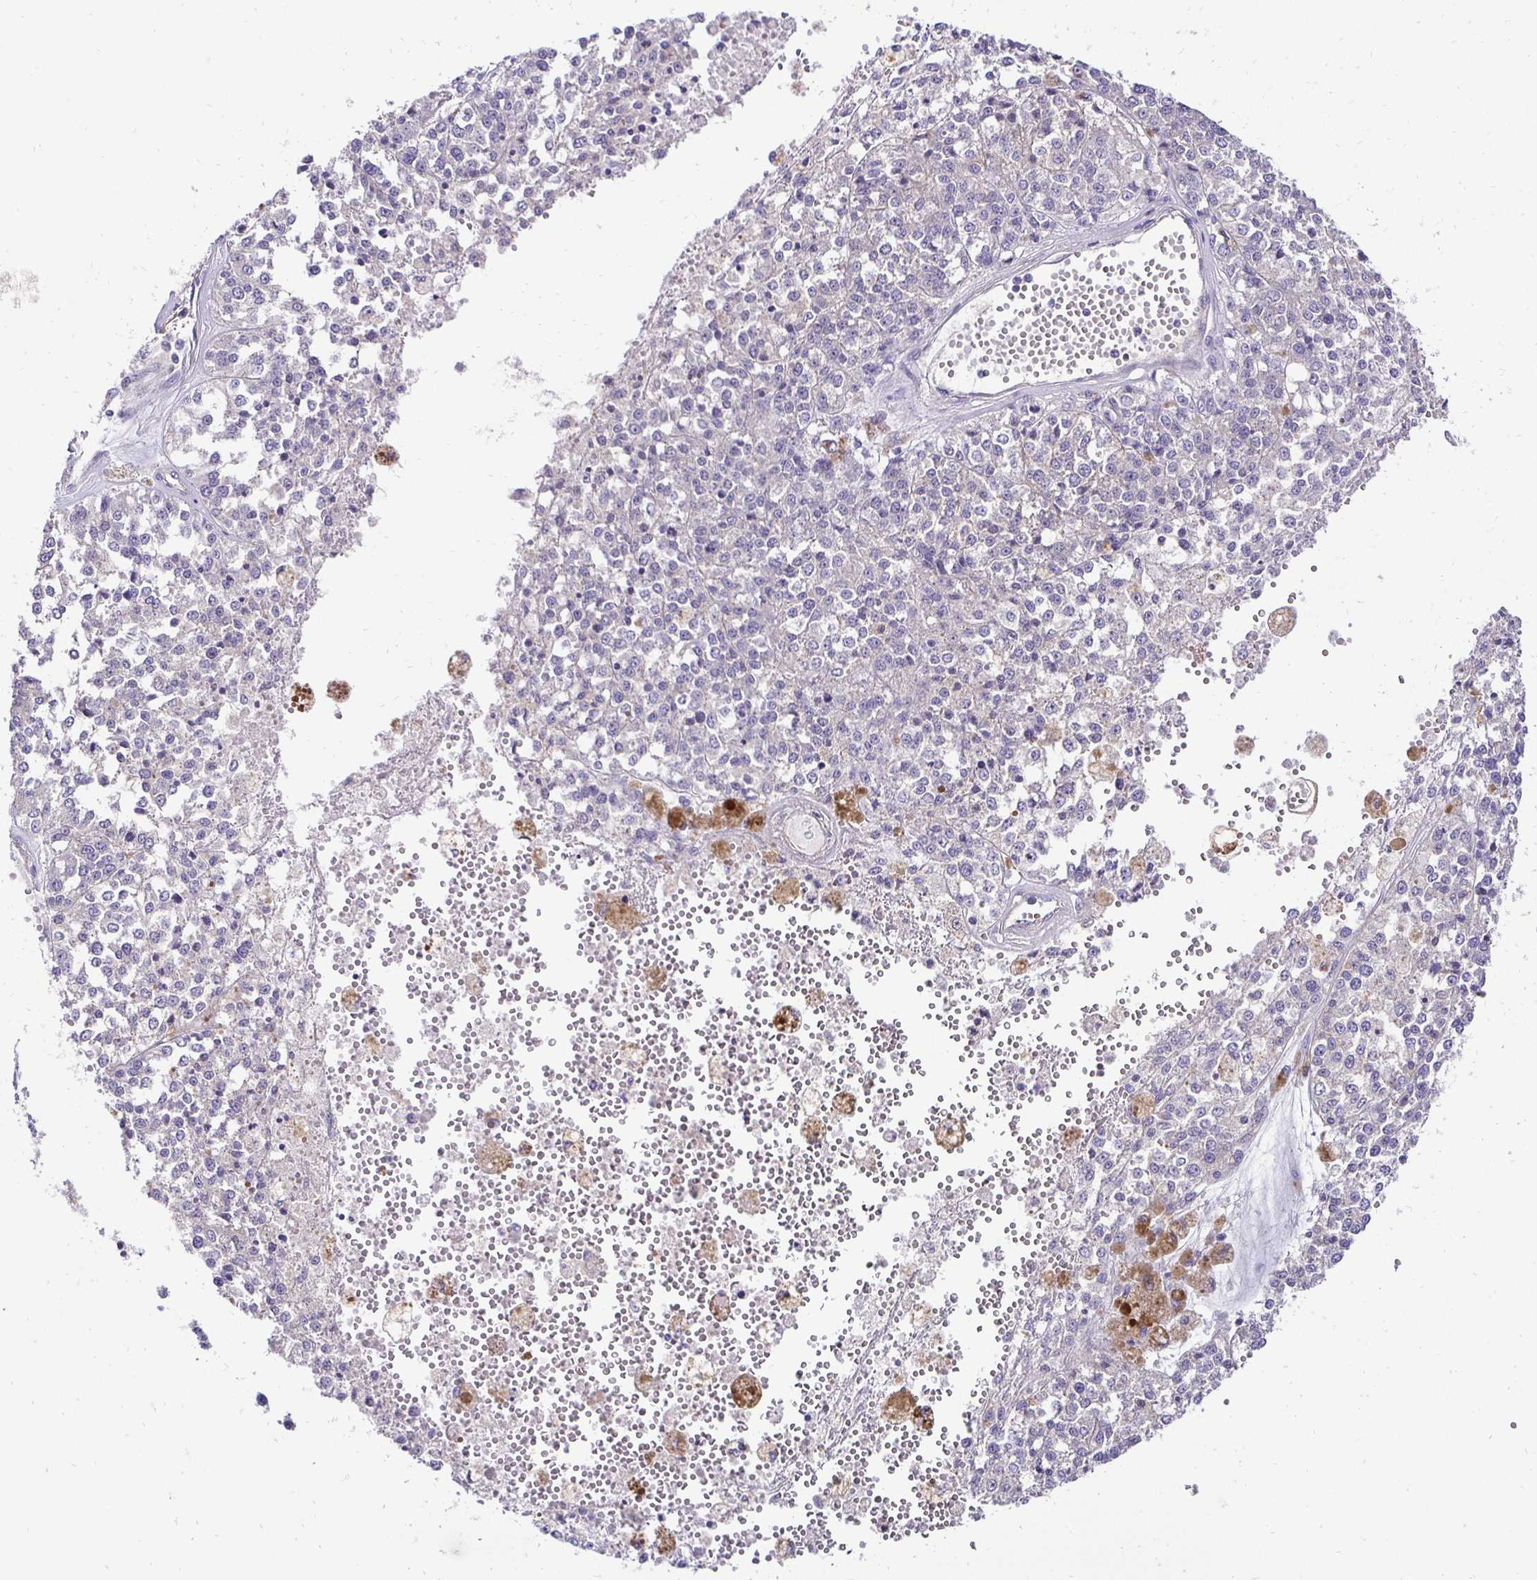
{"staining": {"intensity": "negative", "quantity": "none", "location": "none"}, "tissue": "melanoma", "cell_type": "Tumor cells", "image_type": "cancer", "snomed": [{"axis": "morphology", "description": "Malignant melanoma, Metastatic site"}, {"axis": "topography", "description": "Lymph node"}], "caption": "Human melanoma stained for a protein using immunohistochemistry (IHC) reveals no staining in tumor cells.", "gene": "SLC9A1", "patient": {"sex": "female", "age": 64}}